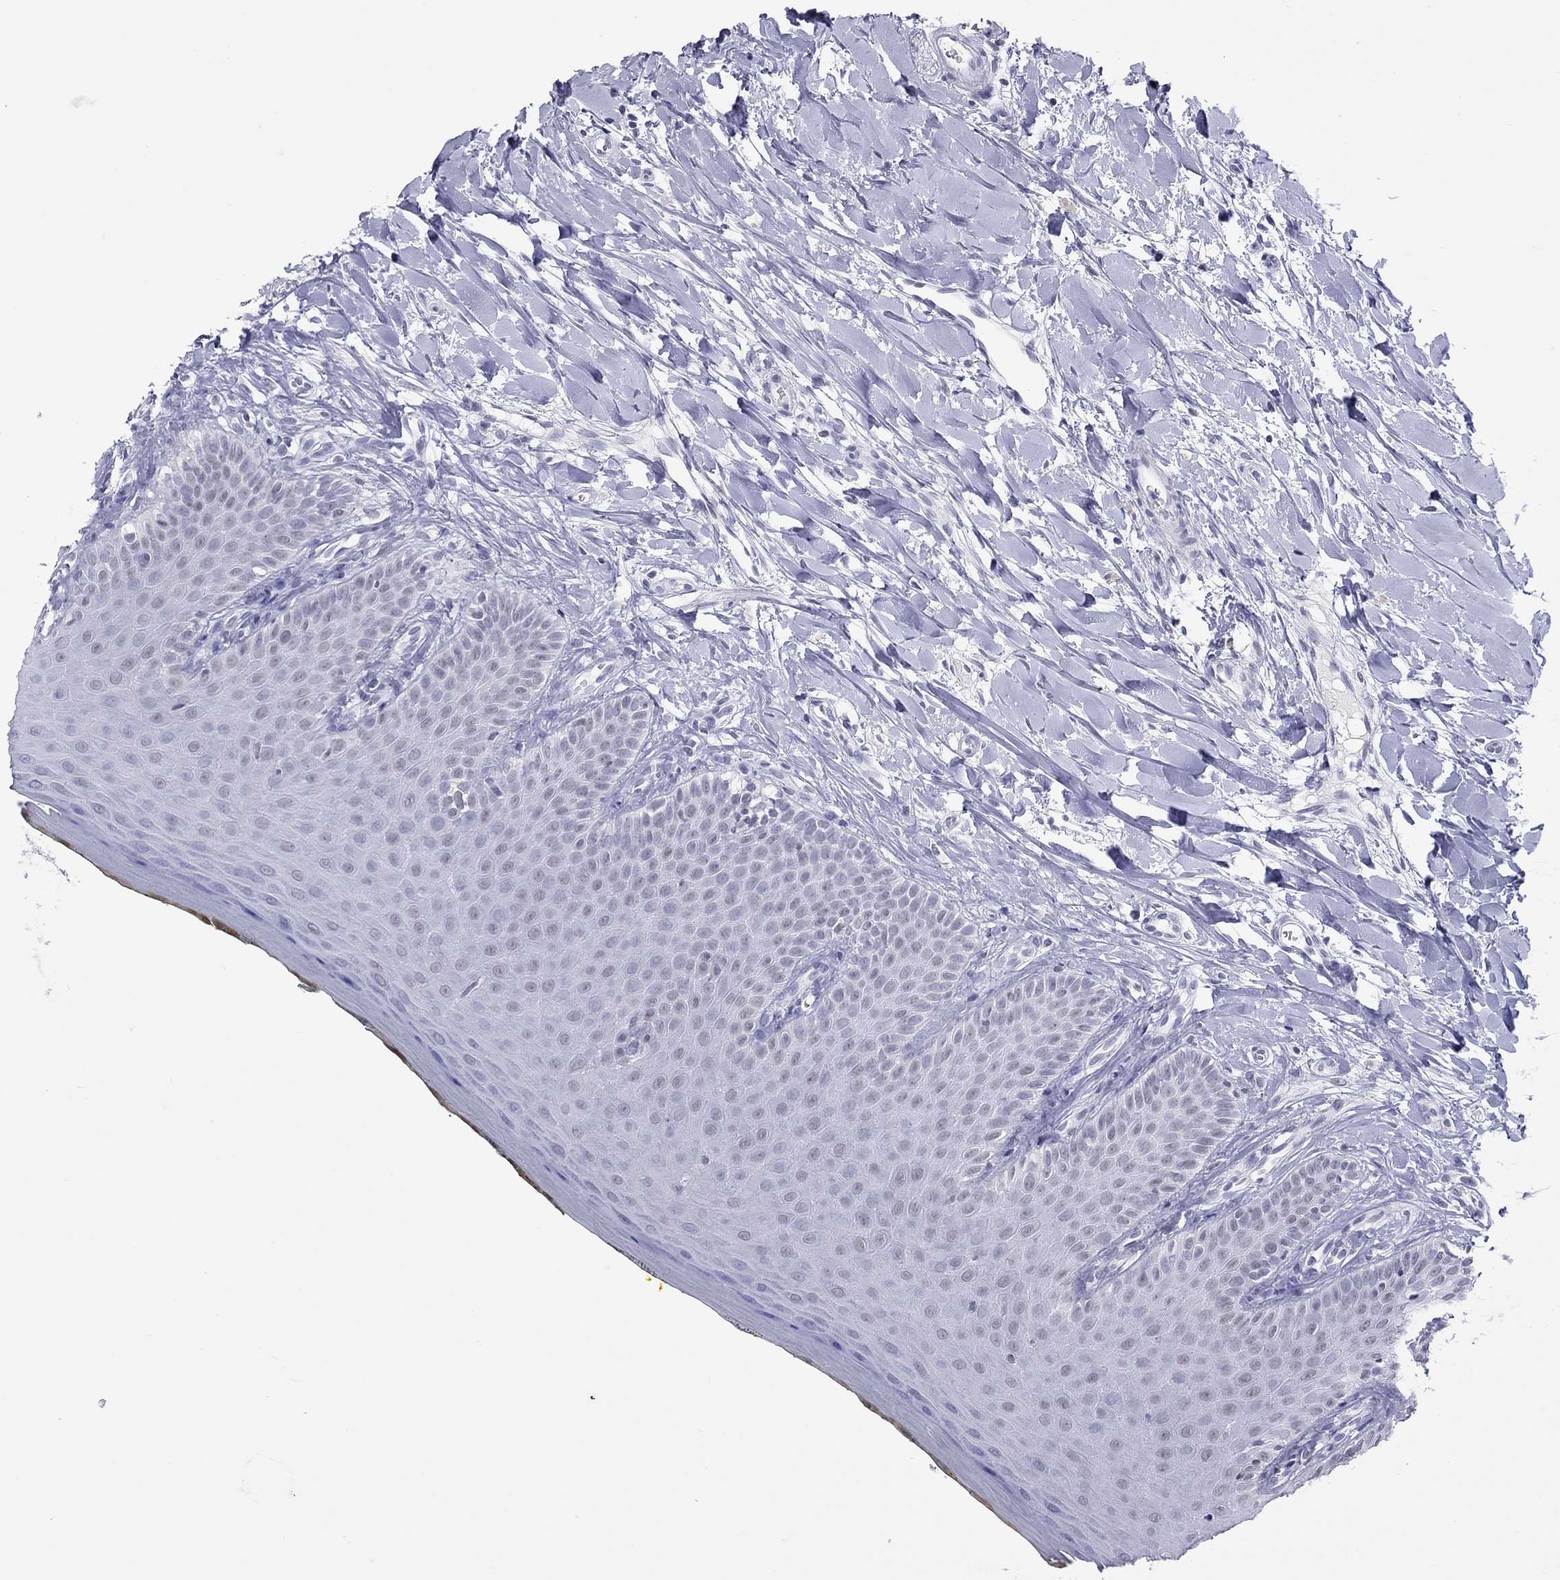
{"staining": {"intensity": "negative", "quantity": "none", "location": "none"}, "tissue": "oral mucosa", "cell_type": "Squamous epithelial cells", "image_type": "normal", "snomed": [{"axis": "morphology", "description": "Normal tissue, NOS"}, {"axis": "topography", "description": "Oral tissue"}], "caption": "IHC image of unremarkable oral mucosa stained for a protein (brown), which reveals no positivity in squamous epithelial cells.", "gene": "JHY", "patient": {"sex": "female", "age": 43}}